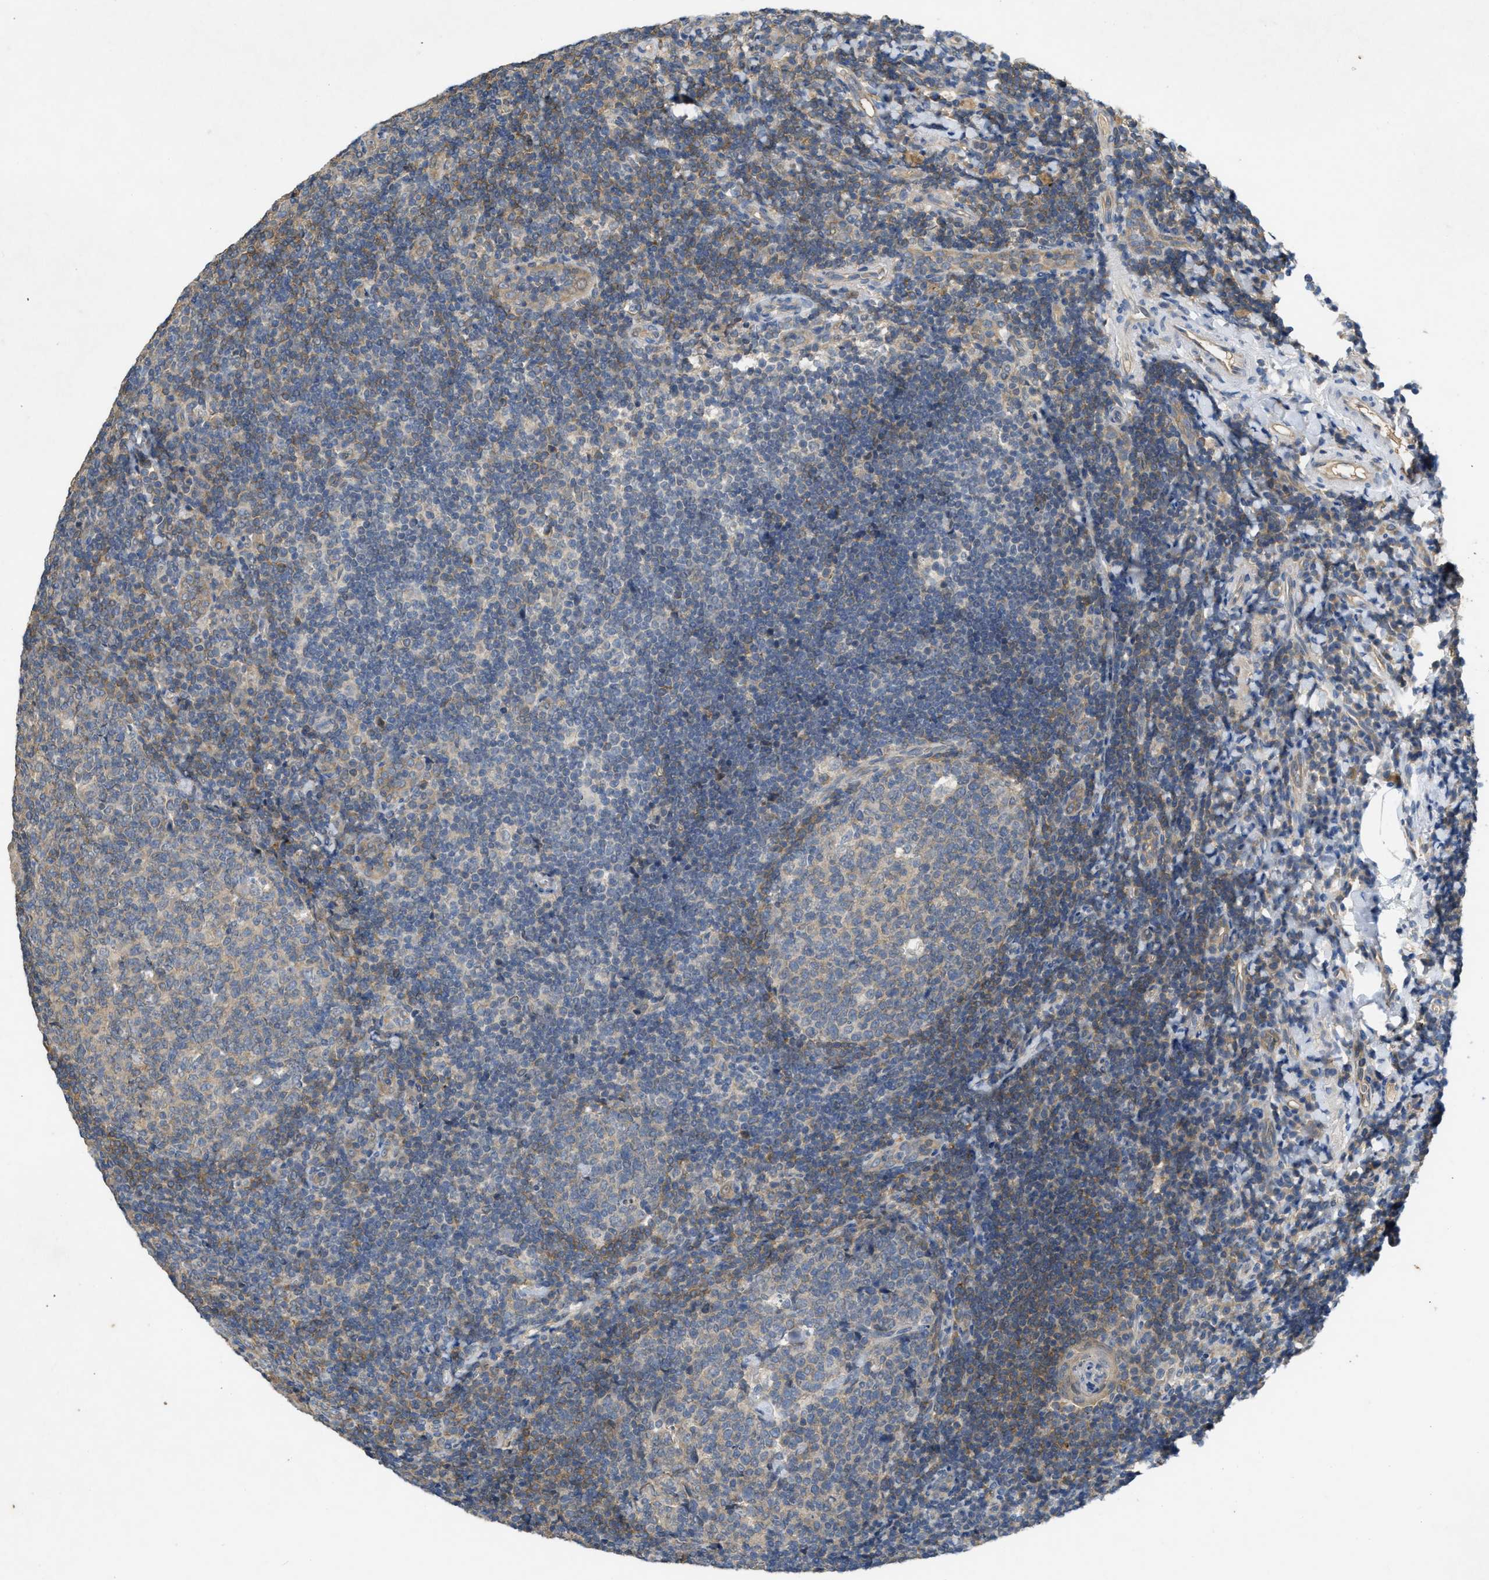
{"staining": {"intensity": "weak", "quantity": "<25%", "location": "cytoplasmic/membranous"}, "tissue": "tonsil", "cell_type": "Germinal center cells", "image_type": "normal", "snomed": [{"axis": "morphology", "description": "Normal tissue, NOS"}, {"axis": "topography", "description": "Tonsil"}], "caption": "A histopathology image of human tonsil is negative for staining in germinal center cells. (DAB (3,3'-diaminobenzidine) IHC visualized using brightfield microscopy, high magnification).", "gene": "PPP3CA", "patient": {"sex": "male", "age": 37}}